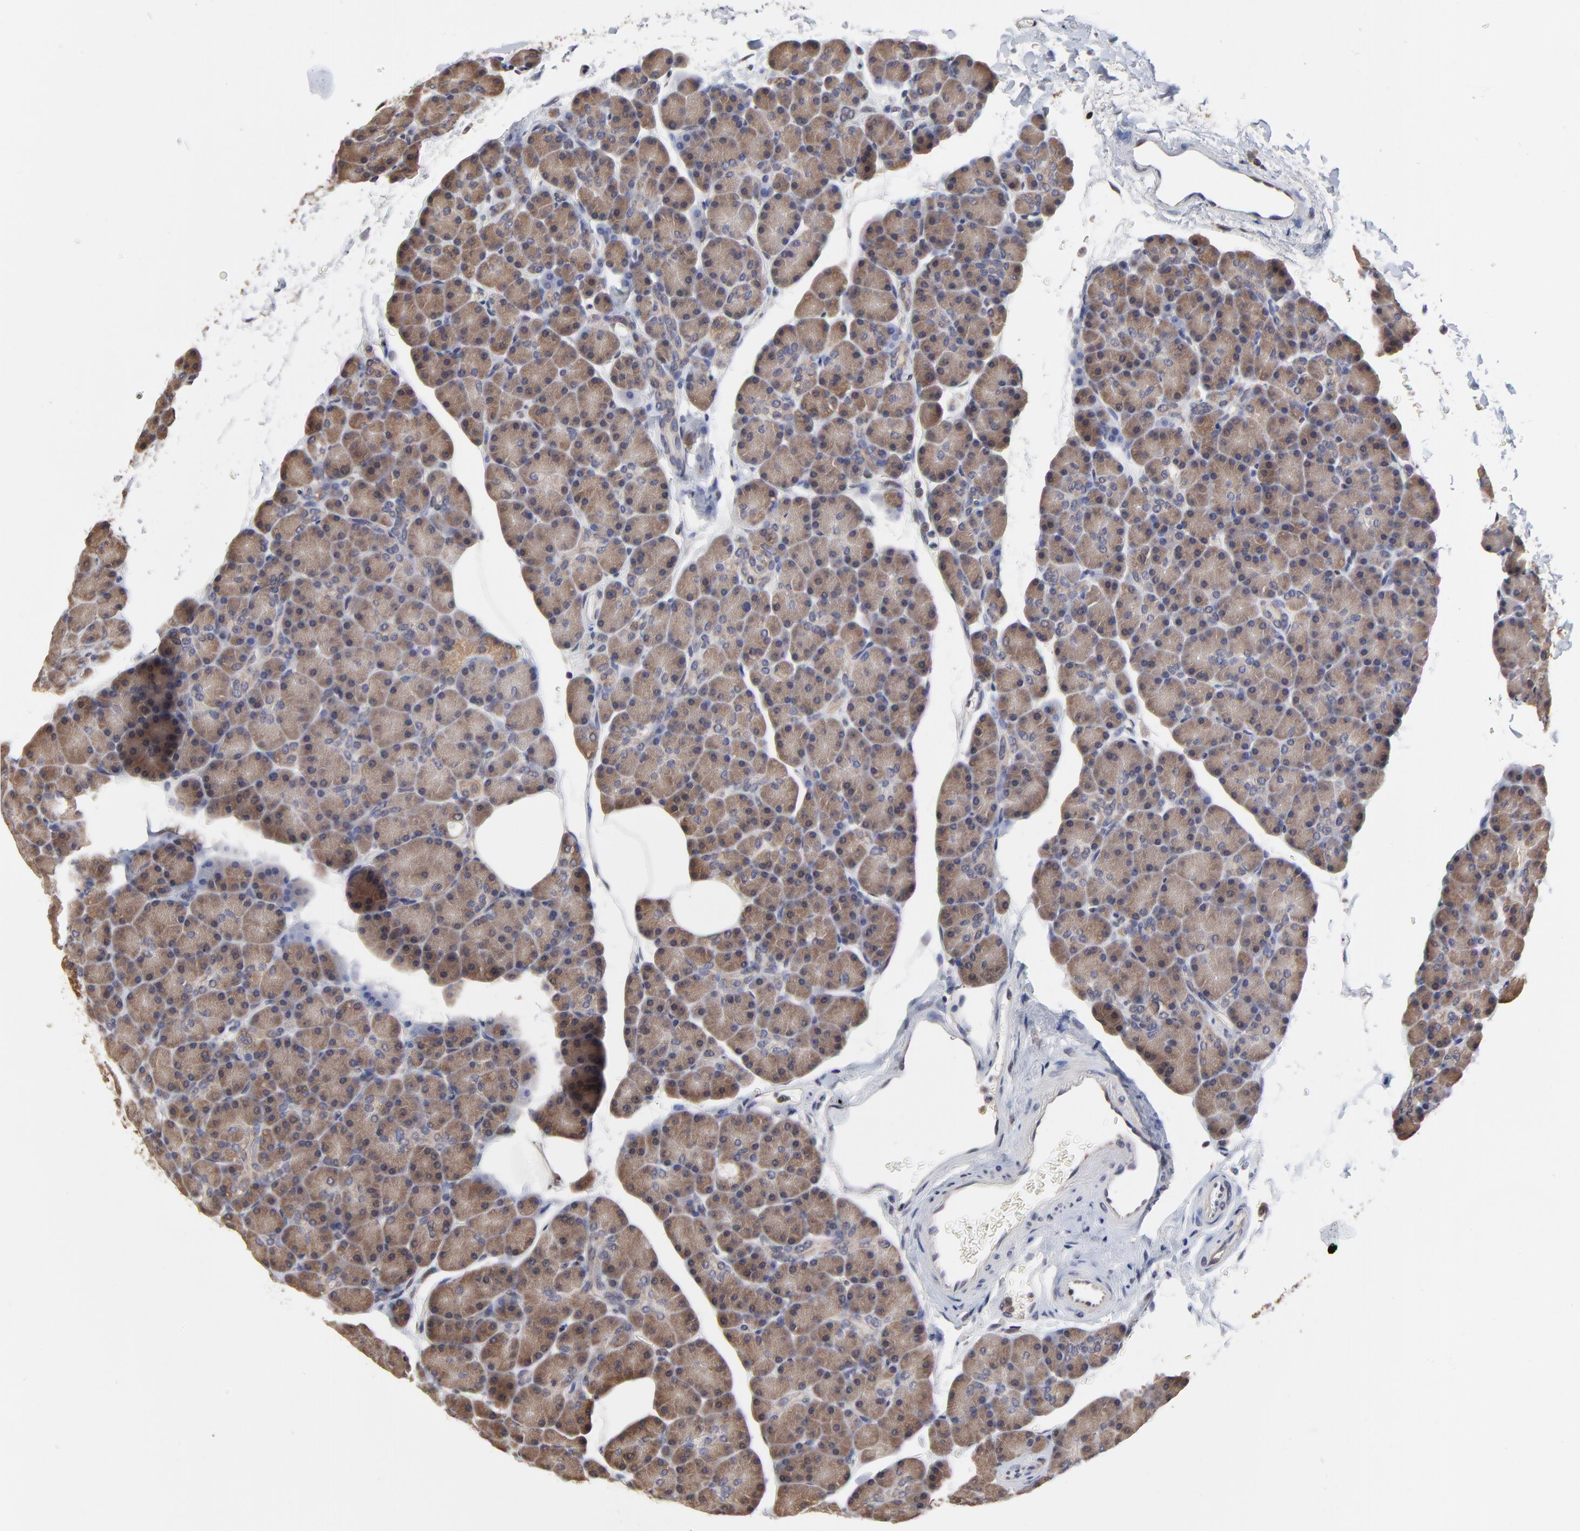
{"staining": {"intensity": "moderate", "quantity": "25%-75%", "location": "cytoplasmic/membranous"}, "tissue": "pancreas", "cell_type": "Exocrine glandular cells", "image_type": "normal", "snomed": [{"axis": "morphology", "description": "Normal tissue, NOS"}, {"axis": "topography", "description": "Pancreas"}], "caption": "The photomicrograph shows staining of unremarkable pancreas, revealing moderate cytoplasmic/membranous protein positivity (brown color) within exocrine glandular cells. Immunohistochemistry stains the protein in brown and the nuclei are stained blue.", "gene": "CCT2", "patient": {"sex": "female", "age": 43}}